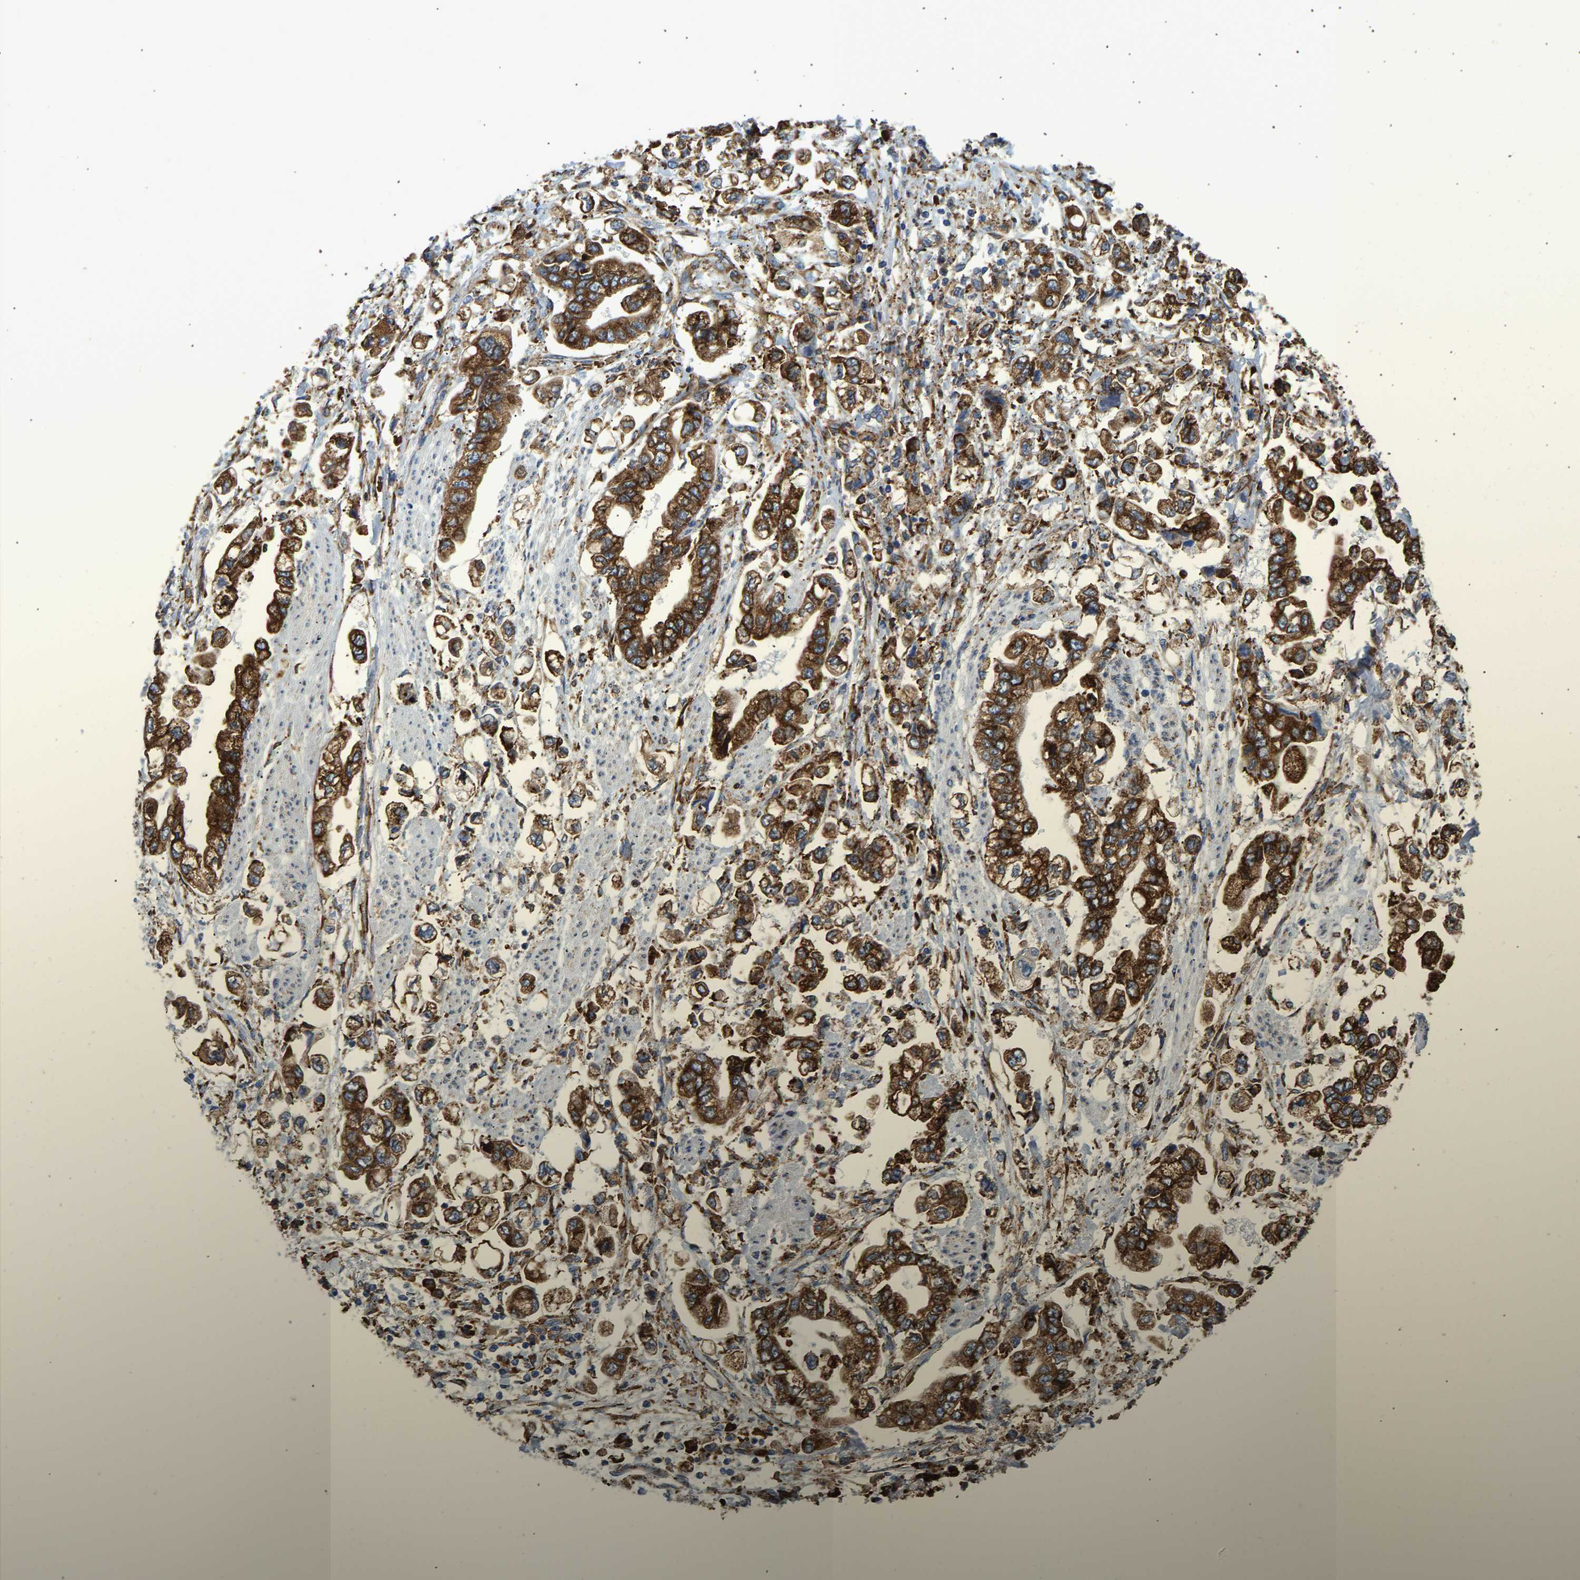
{"staining": {"intensity": "strong", "quantity": ">75%", "location": "cytoplasmic/membranous"}, "tissue": "stomach cancer", "cell_type": "Tumor cells", "image_type": "cancer", "snomed": [{"axis": "morphology", "description": "Normal tissue, NOS"}, {"axis": "morphology", "description": "Adenocarcinoma, NOS"}, {"axis": "topography", "description": "Stomach"}], "caption": "Strong cytoplasmic/membranous expression is seen in approximately >75% of tumor cells in stomach adenocarcinoma.", "gene": "P4HB", "patient": {"sex": "male", "age": 62}}